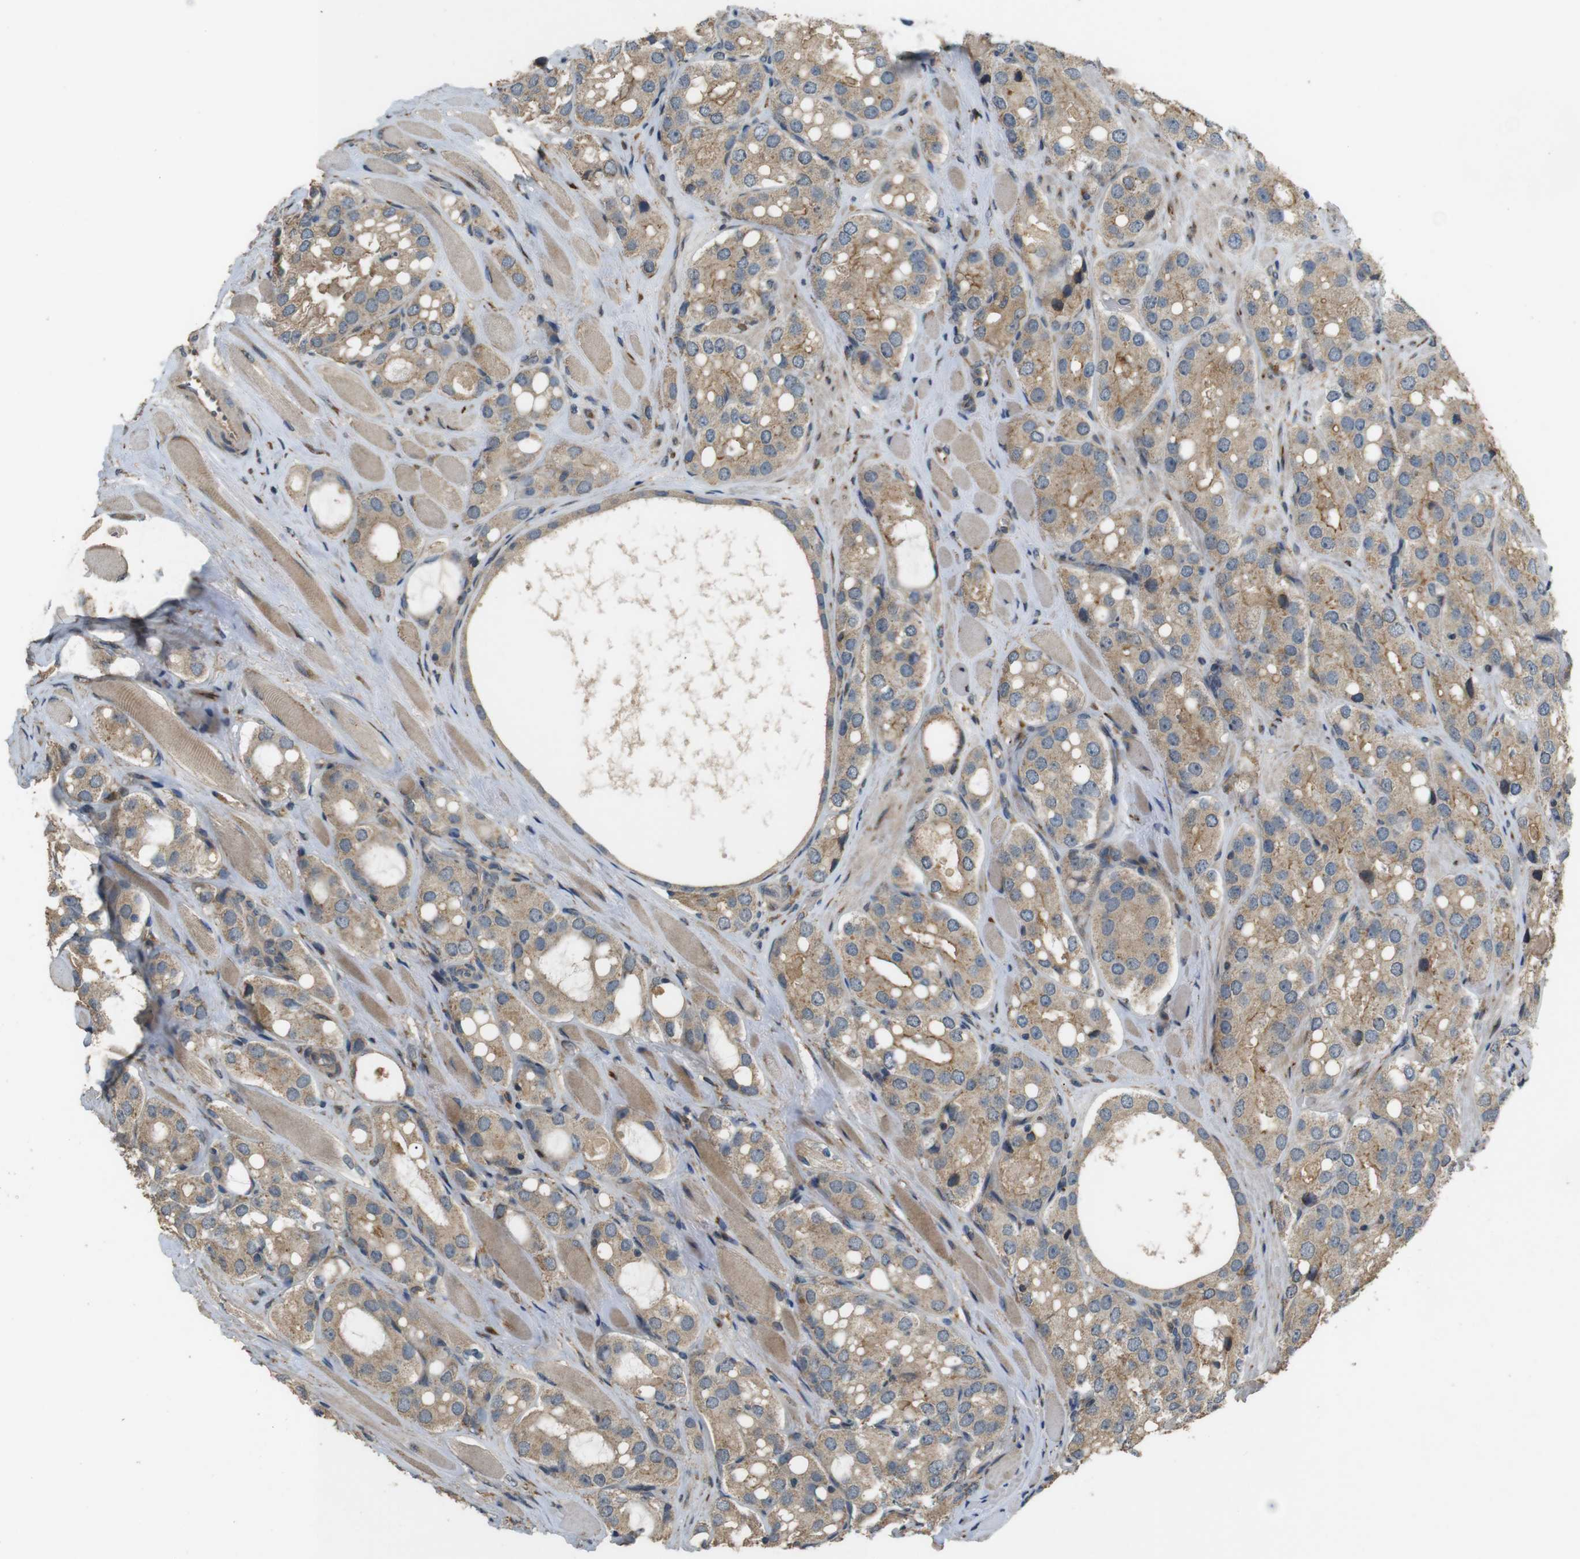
{"staining": {"intensity": "weak", "quantity": ">75%", "location": "cytoplasmic/membranous"}, "tissue": "prostate cancer", "cell_type": "Tumor cells", "image_type": "cancer", "snomed": [{"axis": "morphology", "description": "Adenocarcinoma, High grade"}, {"axis": "topography", "description": "Prostate"}], "caption": "IHC (DAB (3,3'-diaminobenzidine)) staining of adenocarcinoma (high-grade) (prostate) demonstrates weak cytoplasmic/membranous protein positivity in about >75% of tumor cells.", "gene": "ARHGAP24", "patient": {"sex": "male", "age": 65}}